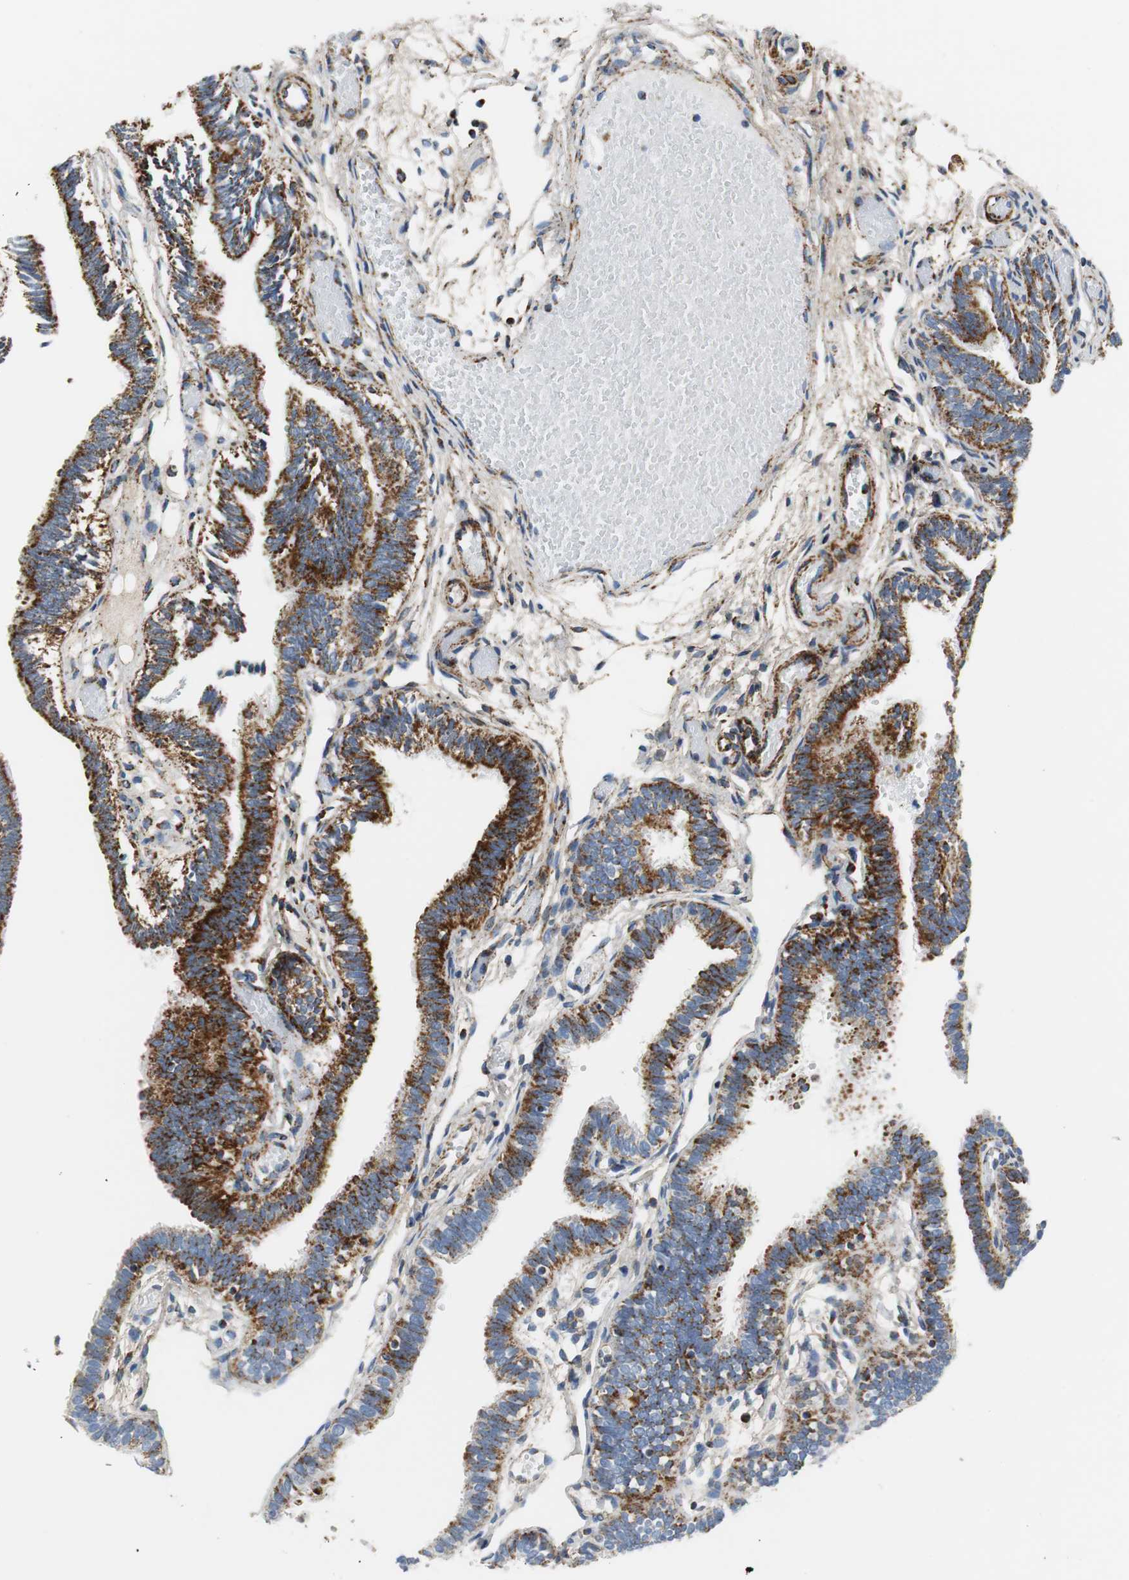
{"staining": {"intensity": "strong", "quantity": ">75%", "location": "cytoplasmic/membranous"}, "tissue": "fallopian tube", "cell_type": "Glandular cells", "image_type": "normal", "snomed": [{"axis": "morphology", "description": "Normal tissue, NOS"}, {"axis": "topography", "description": "Fallopian tube"}], "caption": "Strong cytoplasmic/membranous expression for a protein is seen in approximately >75% of glandular cells of normal fallopian tube using immunohistochemistry.", "gene": "C1QTNF7", "patient": {"sex": "female", "age": 29}}